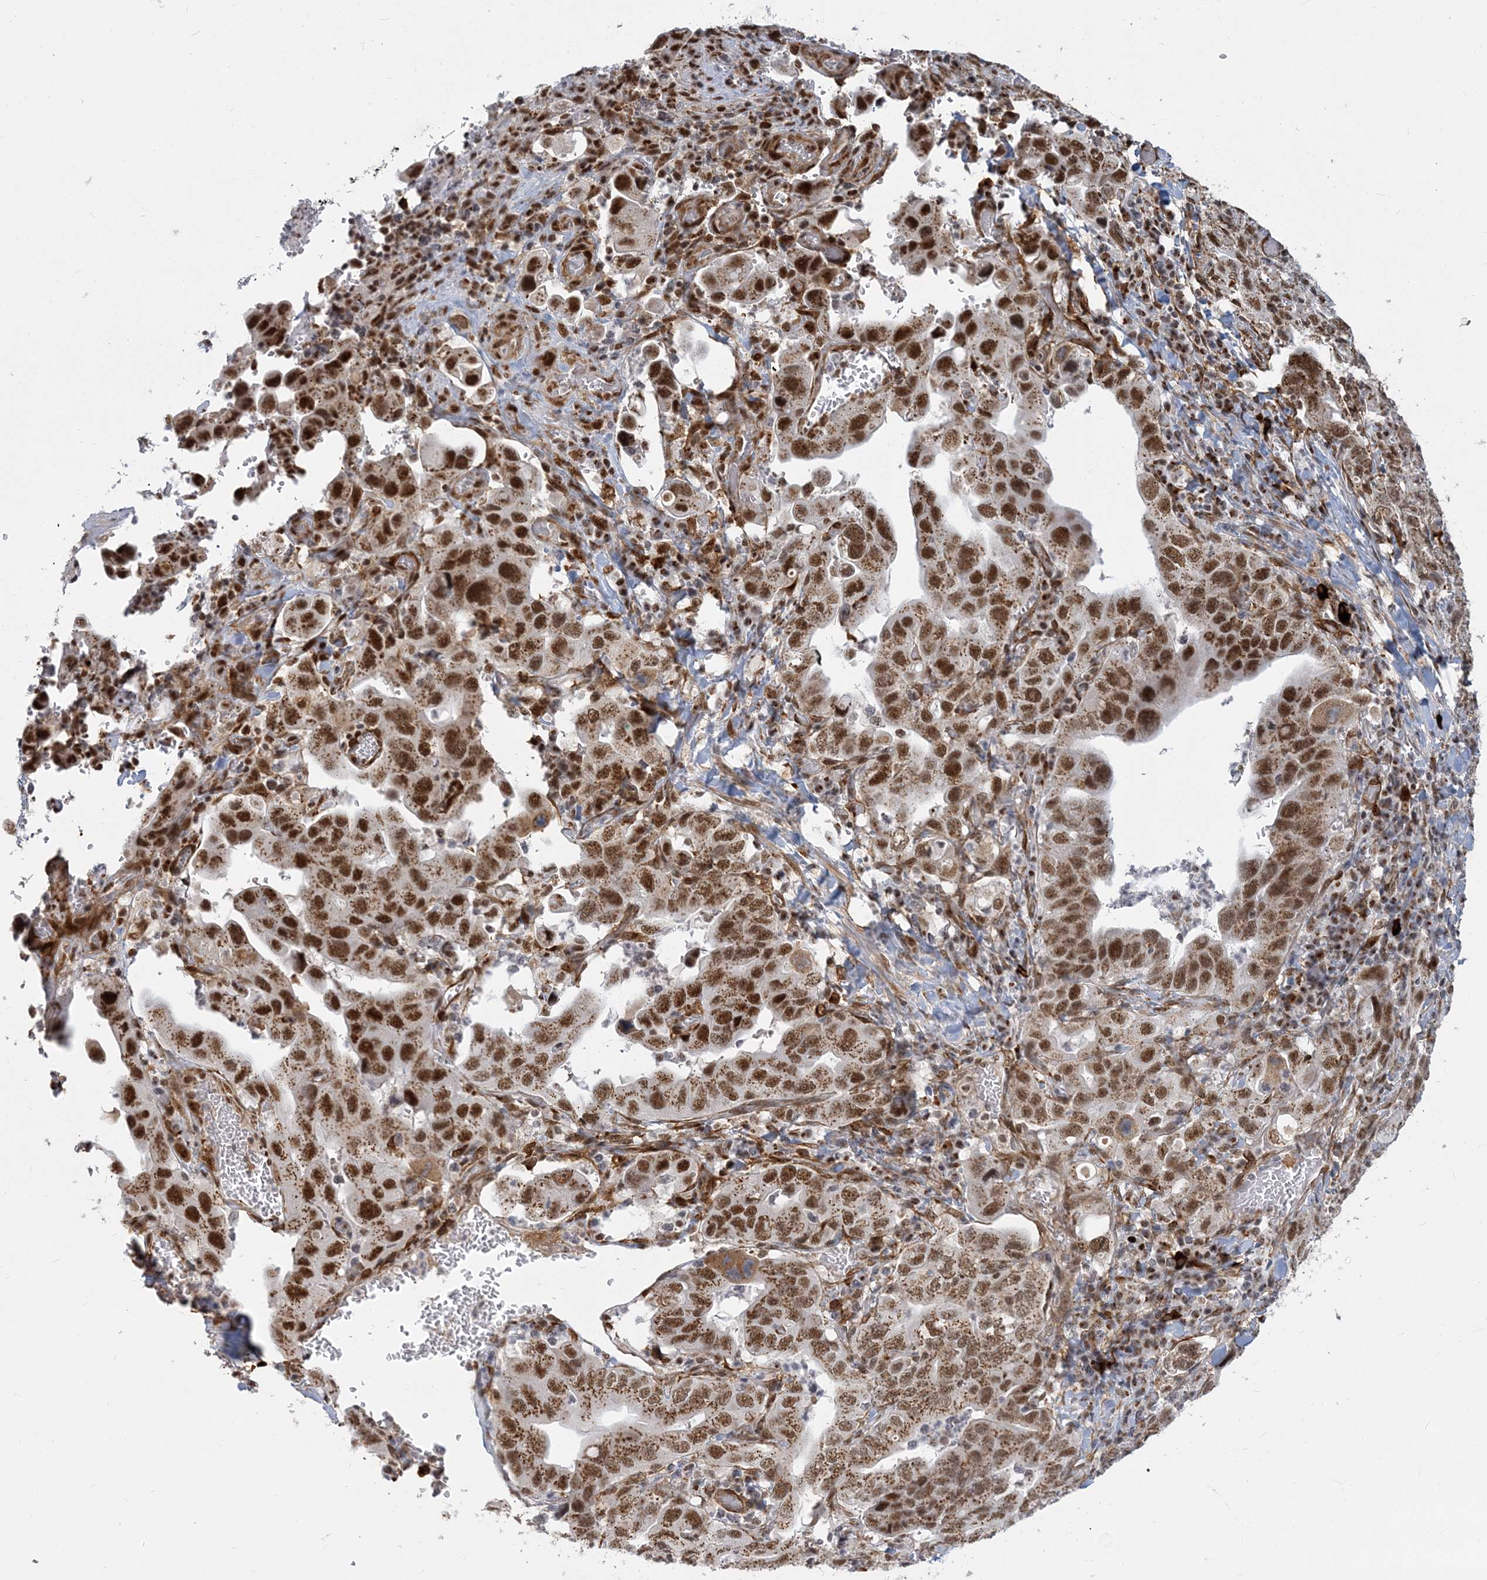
{"staining": {"intensity": "moderate", "quantity": ">75%", "location": "cytoplasmic/membranous,nuclear"}, "tissue": "stomach cancer", "cell_type": "Tumor cells", "image_type": "cancer", "snomed": [{"axis": "morphology", "description": "Adenocarcinoma, NOS"}, {"axis": "topography", "description": "Stomach, upper"}], "caption": "There is medium levels of moderate cytoplasmic/membranous and nuclear expression in tumor cells of stomach cancer, as demonstrated by immunohistochemical staining (brown color).", "gene": "PLRG1", "patient": {"sex": "male", "age": 62}}